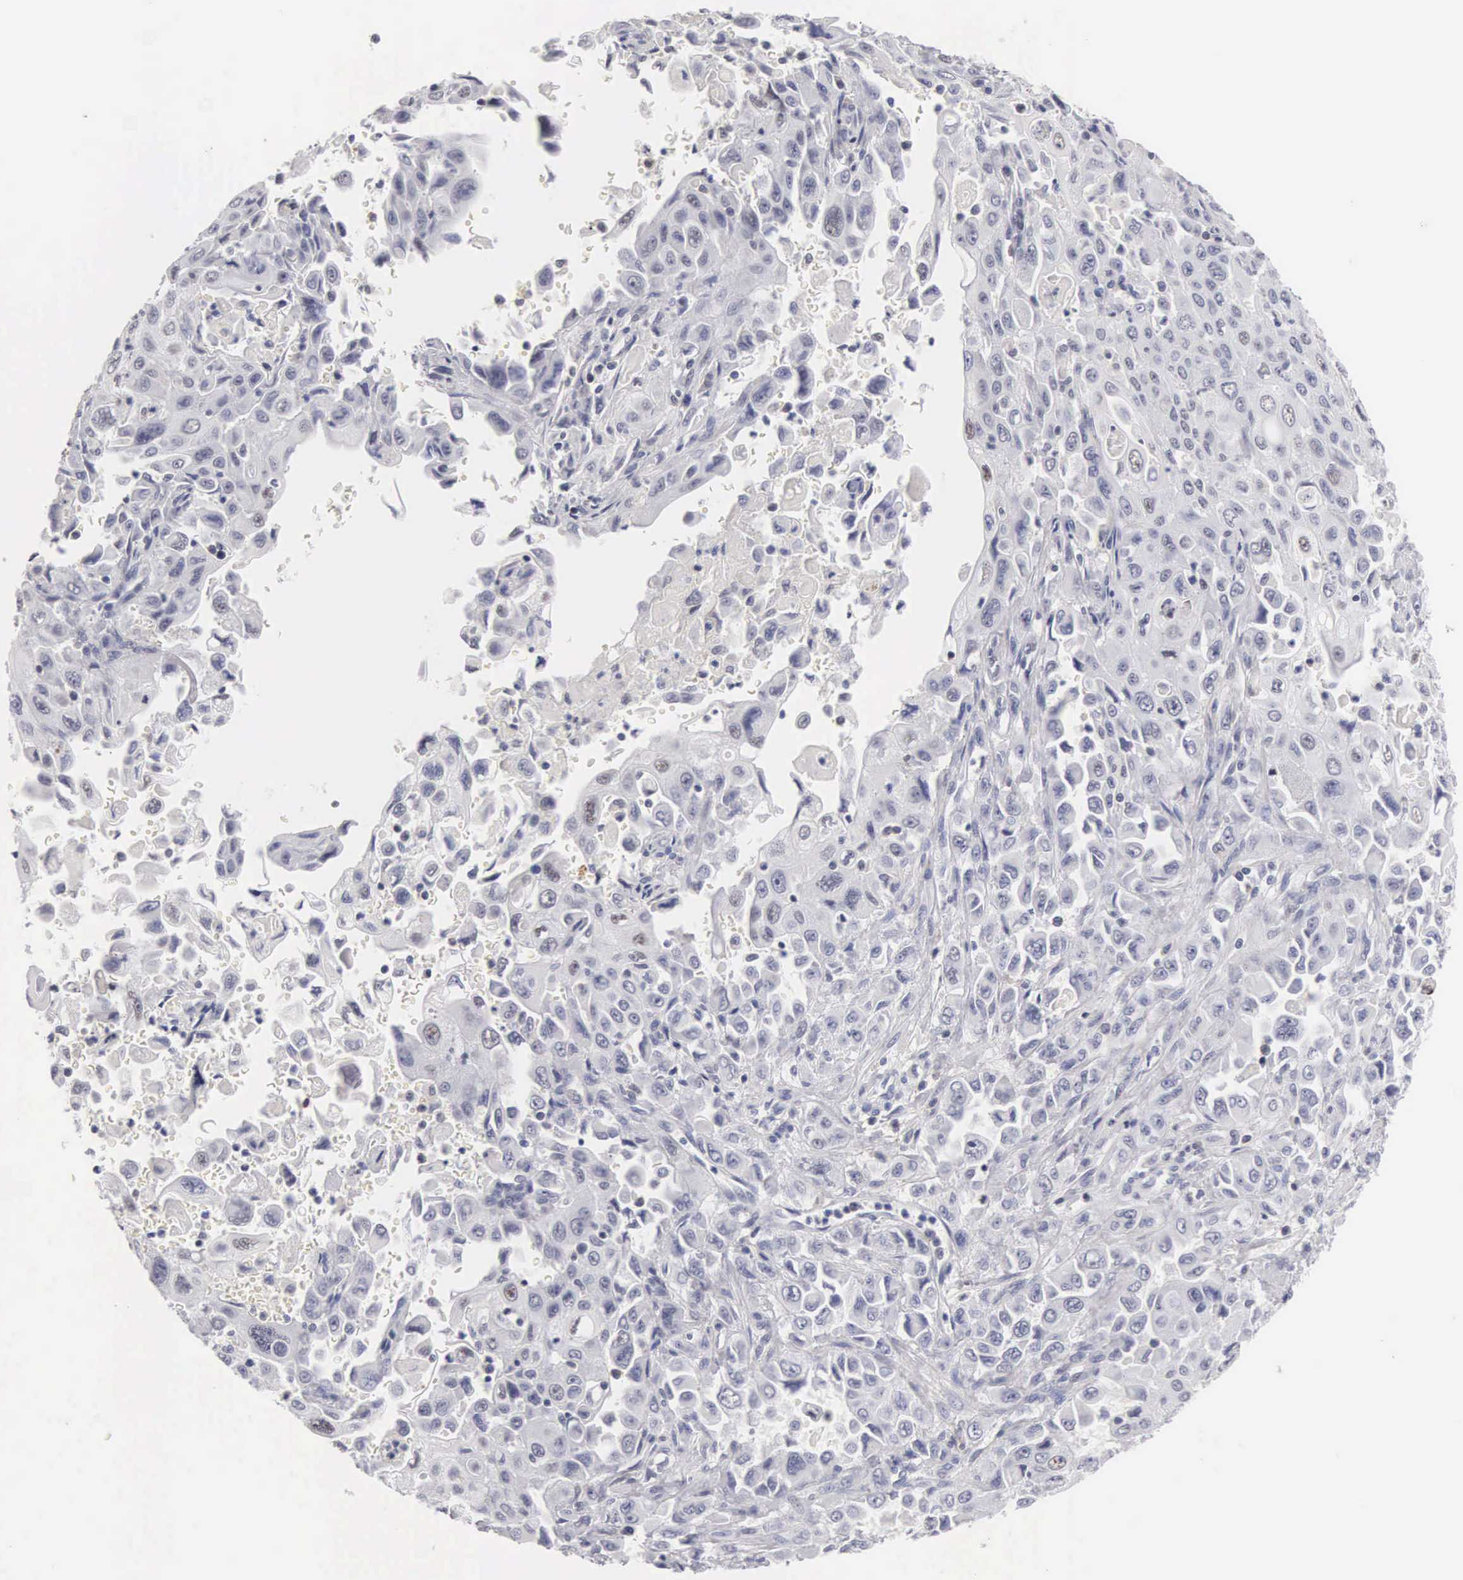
{"staining": {"intensity": "negative", "quantity": "none", "location": "none"}, "tissue": "pancreatic cancer", "cell_type": "Tumor cells", "image_type": "cancer", "snomed": [{"axis": "morphology", "description": "Adenocarcinoma, NOS"}, {"axis": "topography", "description": "Pancreas"}], "caption": "Immunohistochemical staining of pancreatic adenocarcinoma displays no significant expression in tumor cells.", "gene": "FAM47A", "patient": {"sex": "male", "age": 70}}